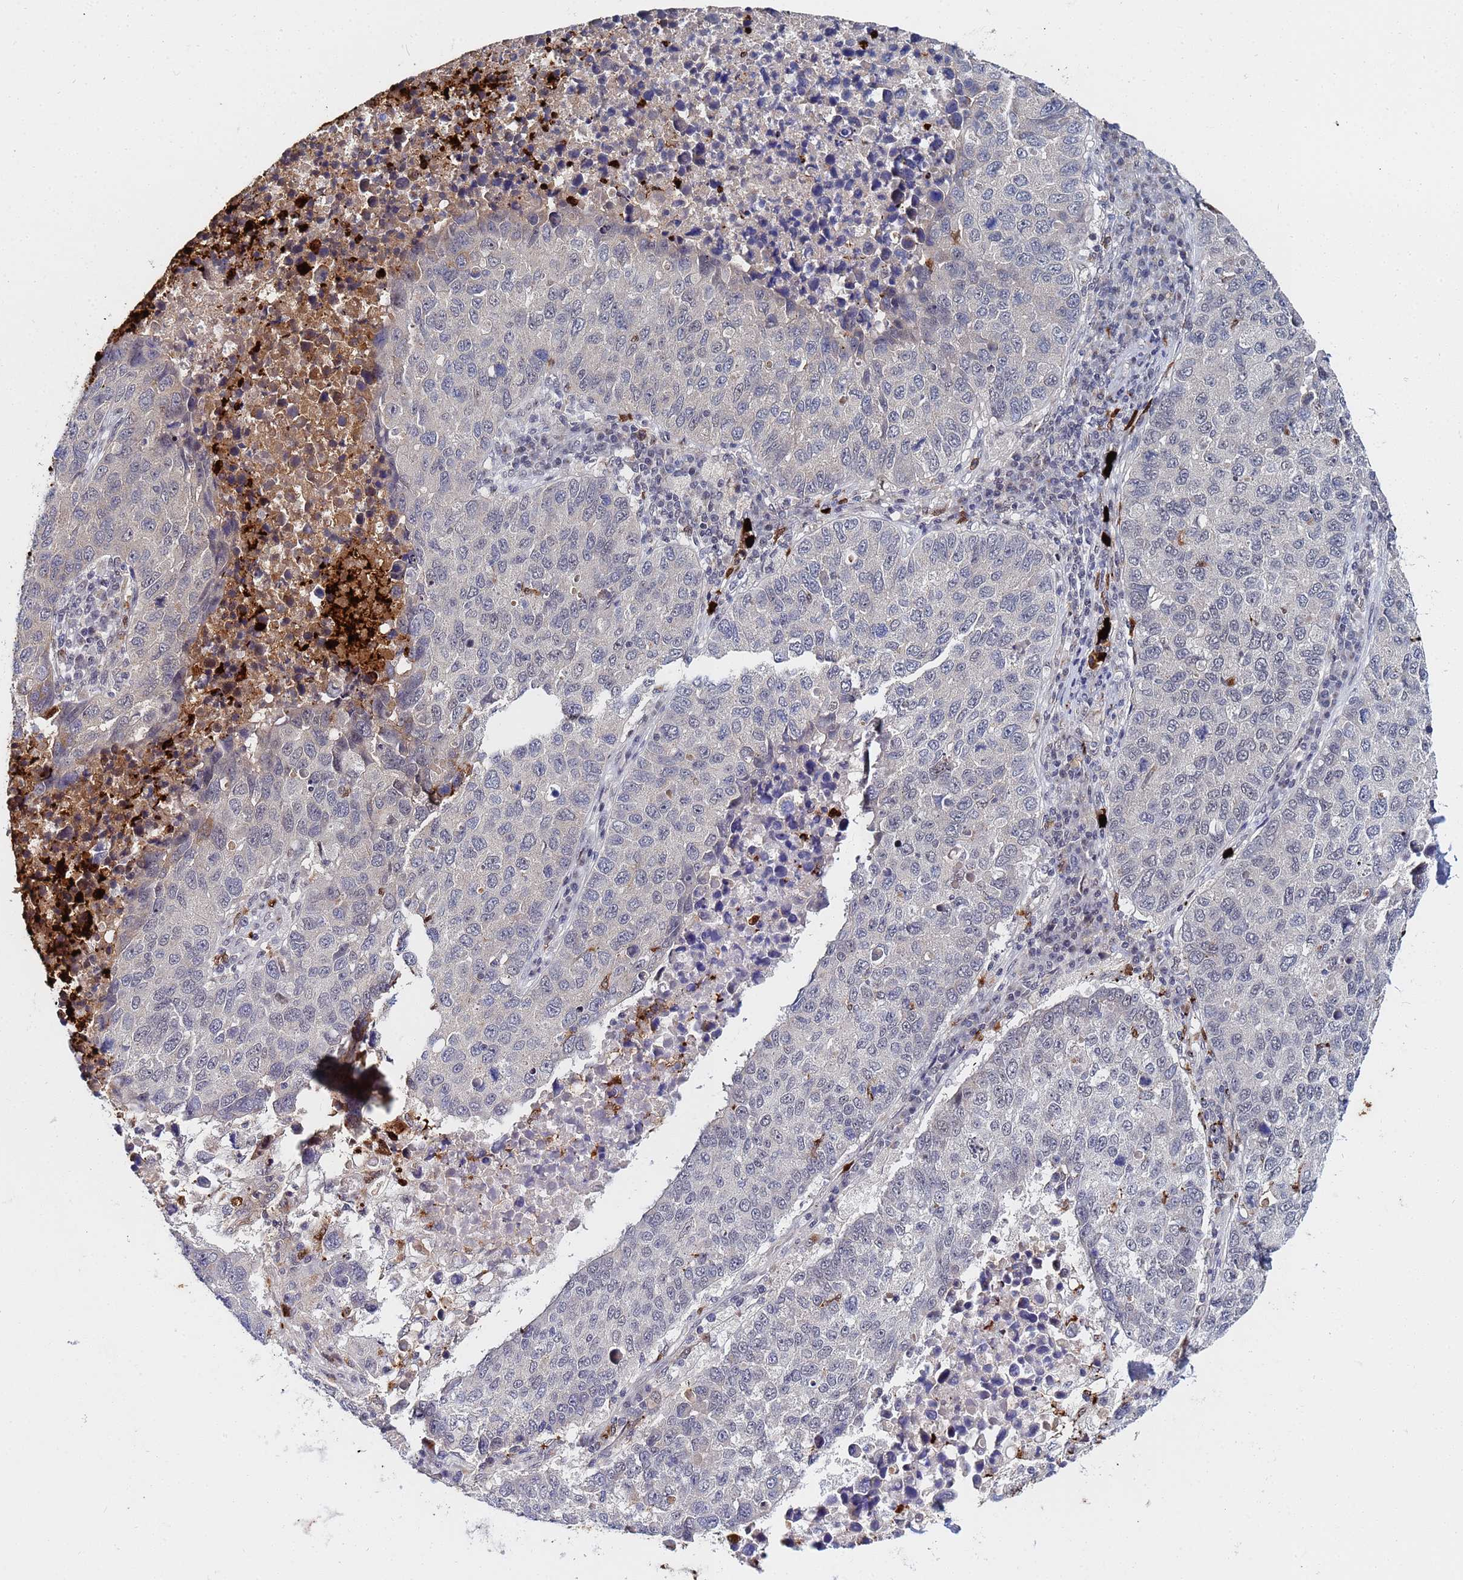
{"staining": {"intensity": "negative", "quantity": "none", "location": "none"}, "tissue": "lung cancer", "cell_type": "Tumor cells", "image_type": "cancer", "snomed": [{"axis": "morphology", "description": "Squamous cell carcinoma, NOS"}, {"axis": "topography", "description": "Lung"}], "caption": "Immunohistochemistry micrograph of human squamous cell carcinoma (lung) stained for a protein (brown), which shows no staining in tumor cells.", "gene": "MTCL1", "patient": {"sex": "male", "age": 73}}